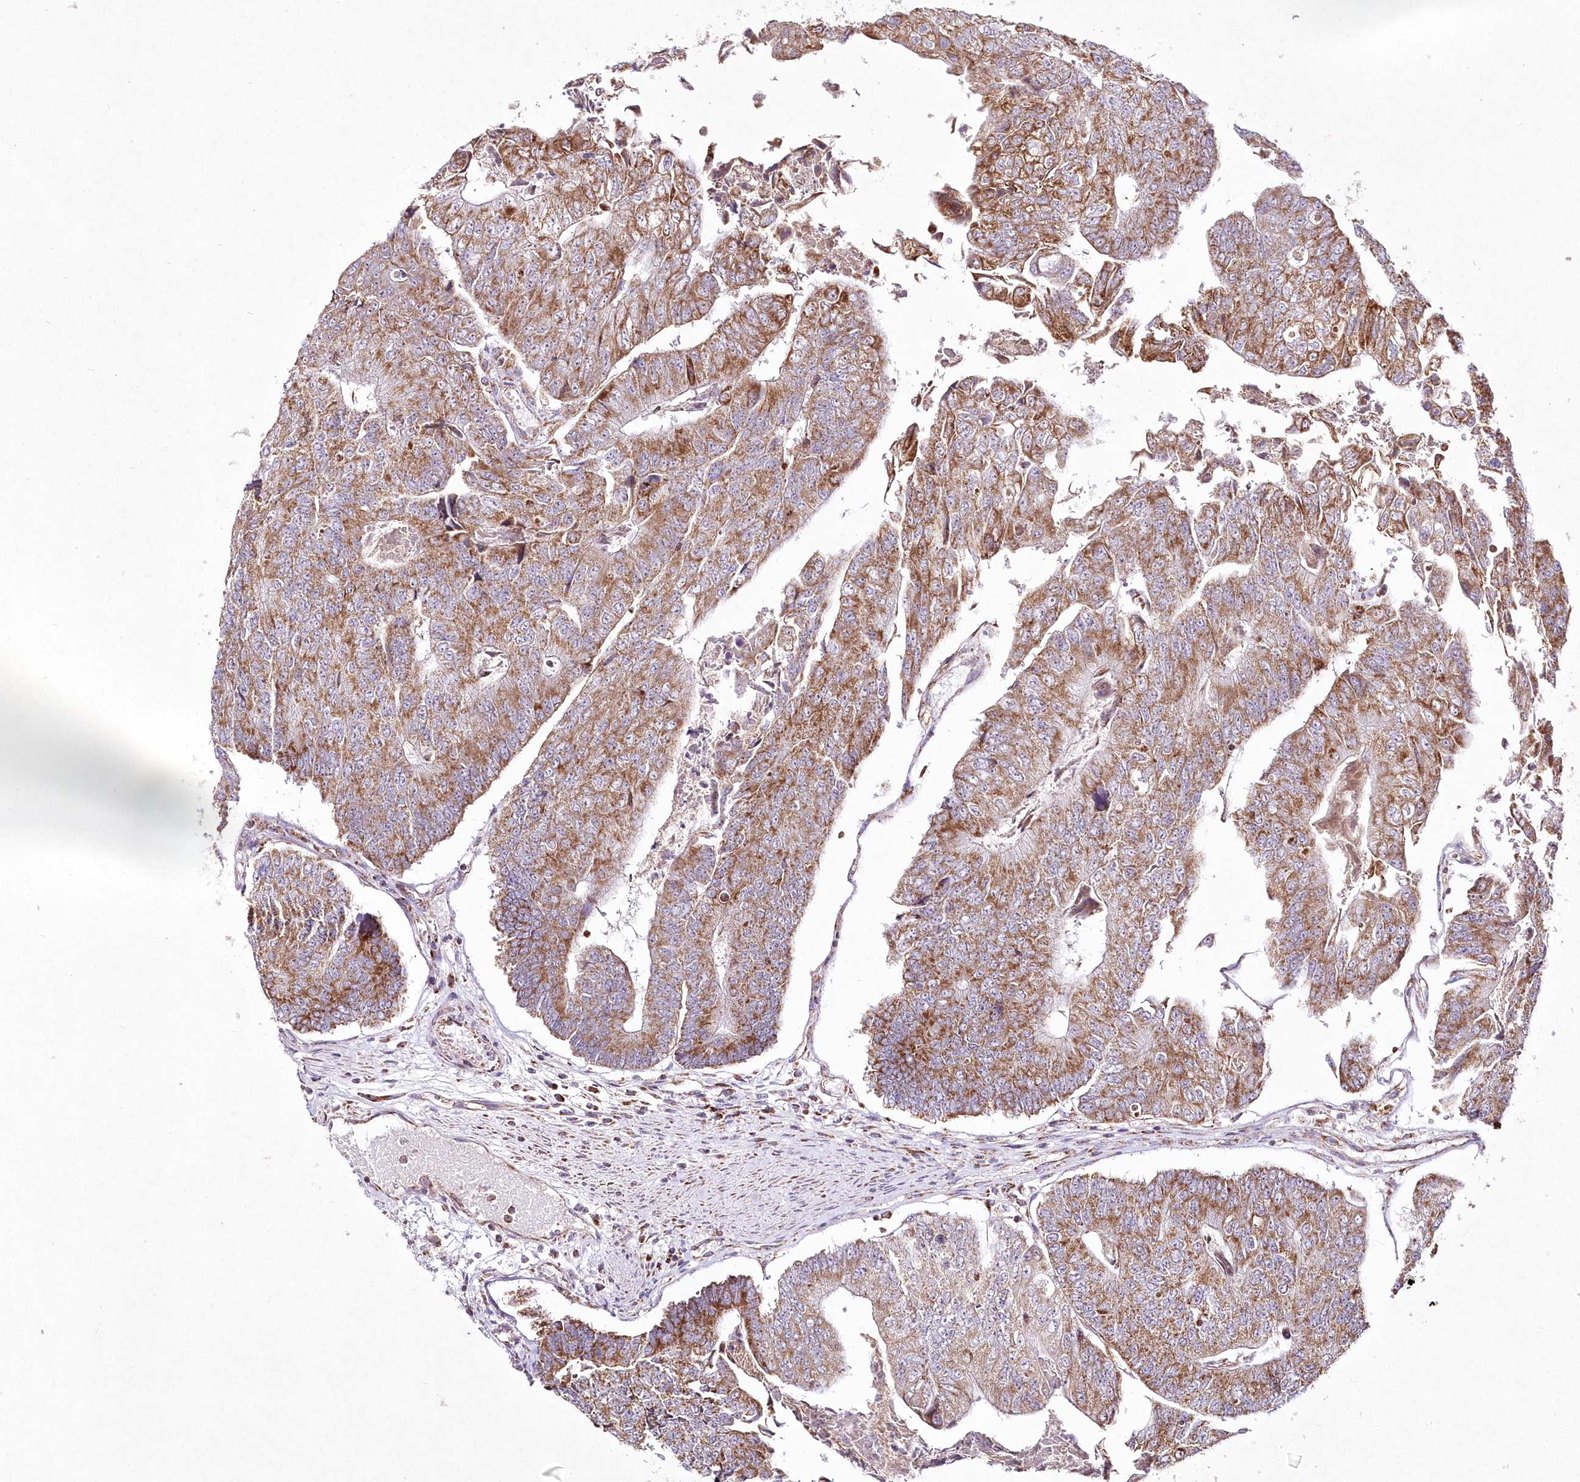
{"staining": {"intensity": "moderate", "quantity": ">75%", "location": "cytoplasmic/membranous"}, "tissue": "colorectal cancer", "cell_type": "Tumor cells", "image_type": "cancer", "snomed": [{"axis": "morphology", "description": "Adenocarcinoma, NOS"}, {"axis": "topography", "description": "Colon"}], "caption": "Immunohistochemical staining of human colorectal cancer (adenocarcinoma) displays medium levels of moderate cytoplasmic/membranous protein positivity in approximately >75% of tumor cells.", "gene": "DNA2", "patient": {"sex": "female", "age": 67}}